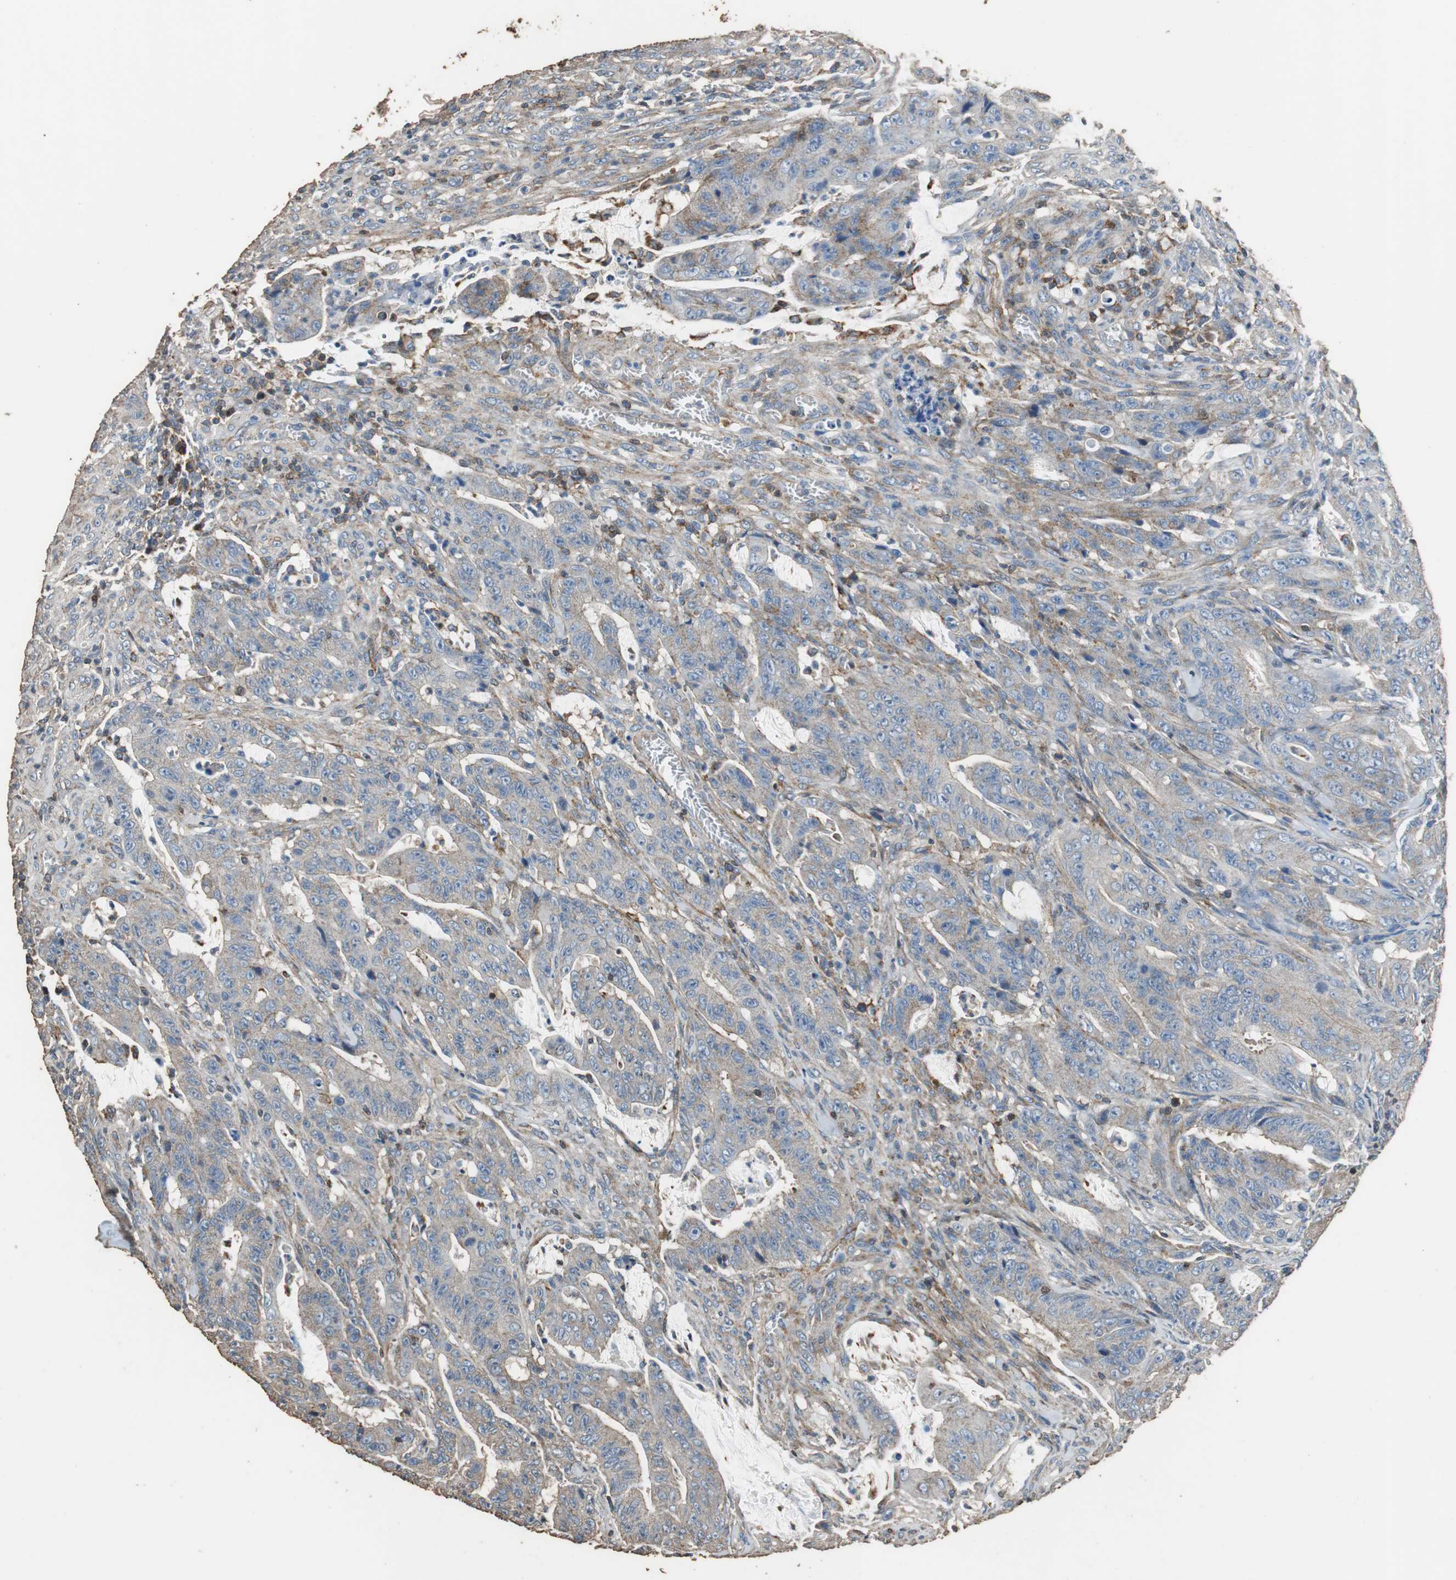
{"staining": {"intensity": "weak", "quantity": ">75%", "location": "cytoplasmic/membranous"}, "tissue": "colorectal cancer", "cell_type": "Tumor cells", "image_type": "cancer", "snomed": [{"axis": "morphology", "description": "Adenocarcinoma, NOS"}, {"axis": "topography", "description": "Colon"}], "caption": "An image showing weak cytoplasmic/membranous staining in about >75% of tumor cells in adenocarcinoma (colorectal), as visualized by brown immunohistochemical staining.", "gene": "PRKRA", "patient": {"sex": "male", "age": 45}}